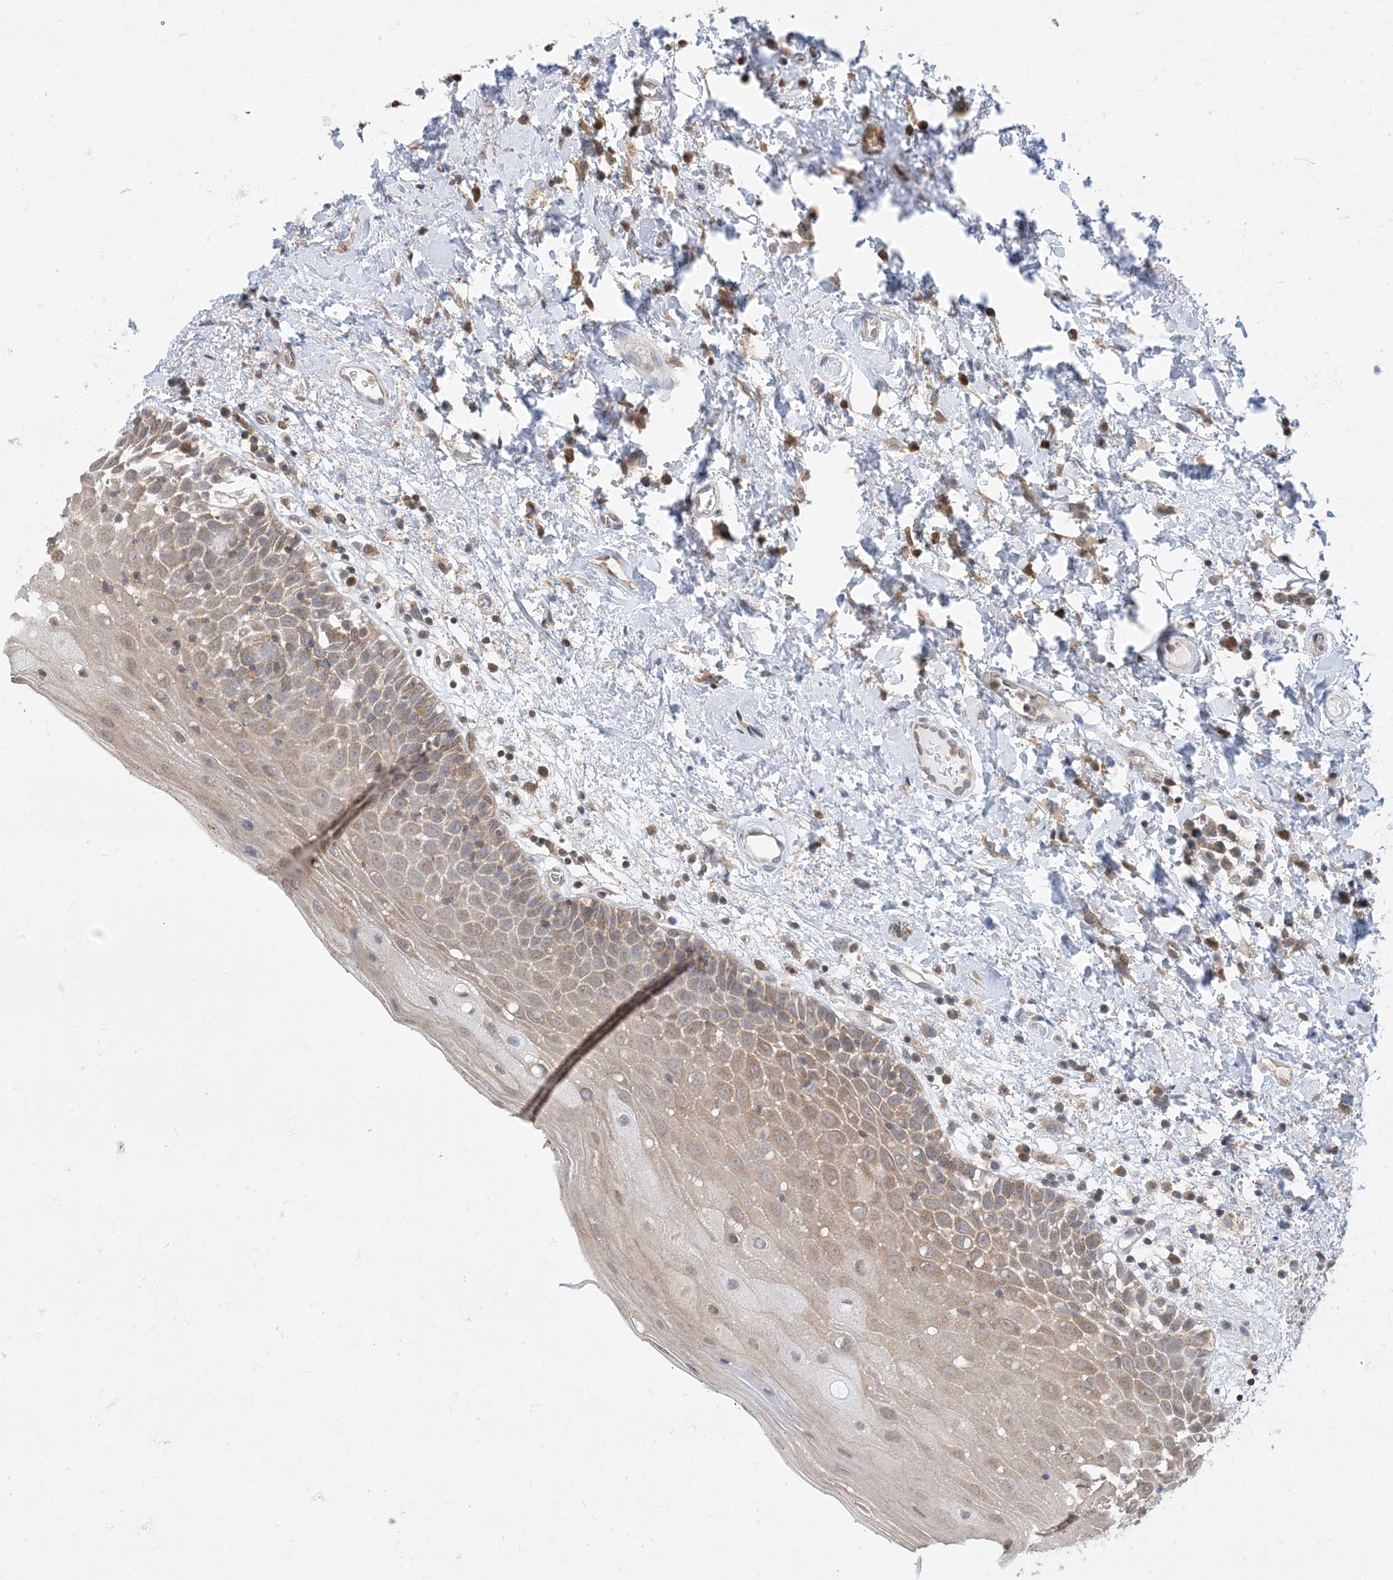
{"staining": {"intensity": "moderate", "quantity": "25%-75%", "location": "cytoplasmic/membranous"}, "tissue": "oral mucosa", "cell_type": "Squamous epithelial cells", "image_type": "normal", "snomed": [{"axis": "morphology", "description": "Normal tissue, NOS"}, {"axis": "topography", "description": "Oral tissue"}], "caption": "High-magnification brightfield microscopy of normal oral mucosa stained with DAB (brown) and counterstained with hematoxylin (blue). squamous epithelial cells exhibit moderate cytoplasmic/membranous positivity is identified in approximately25%-75% of cells.", "gene": "CASP4", "patient": {"sex": "male", "age": 74}}